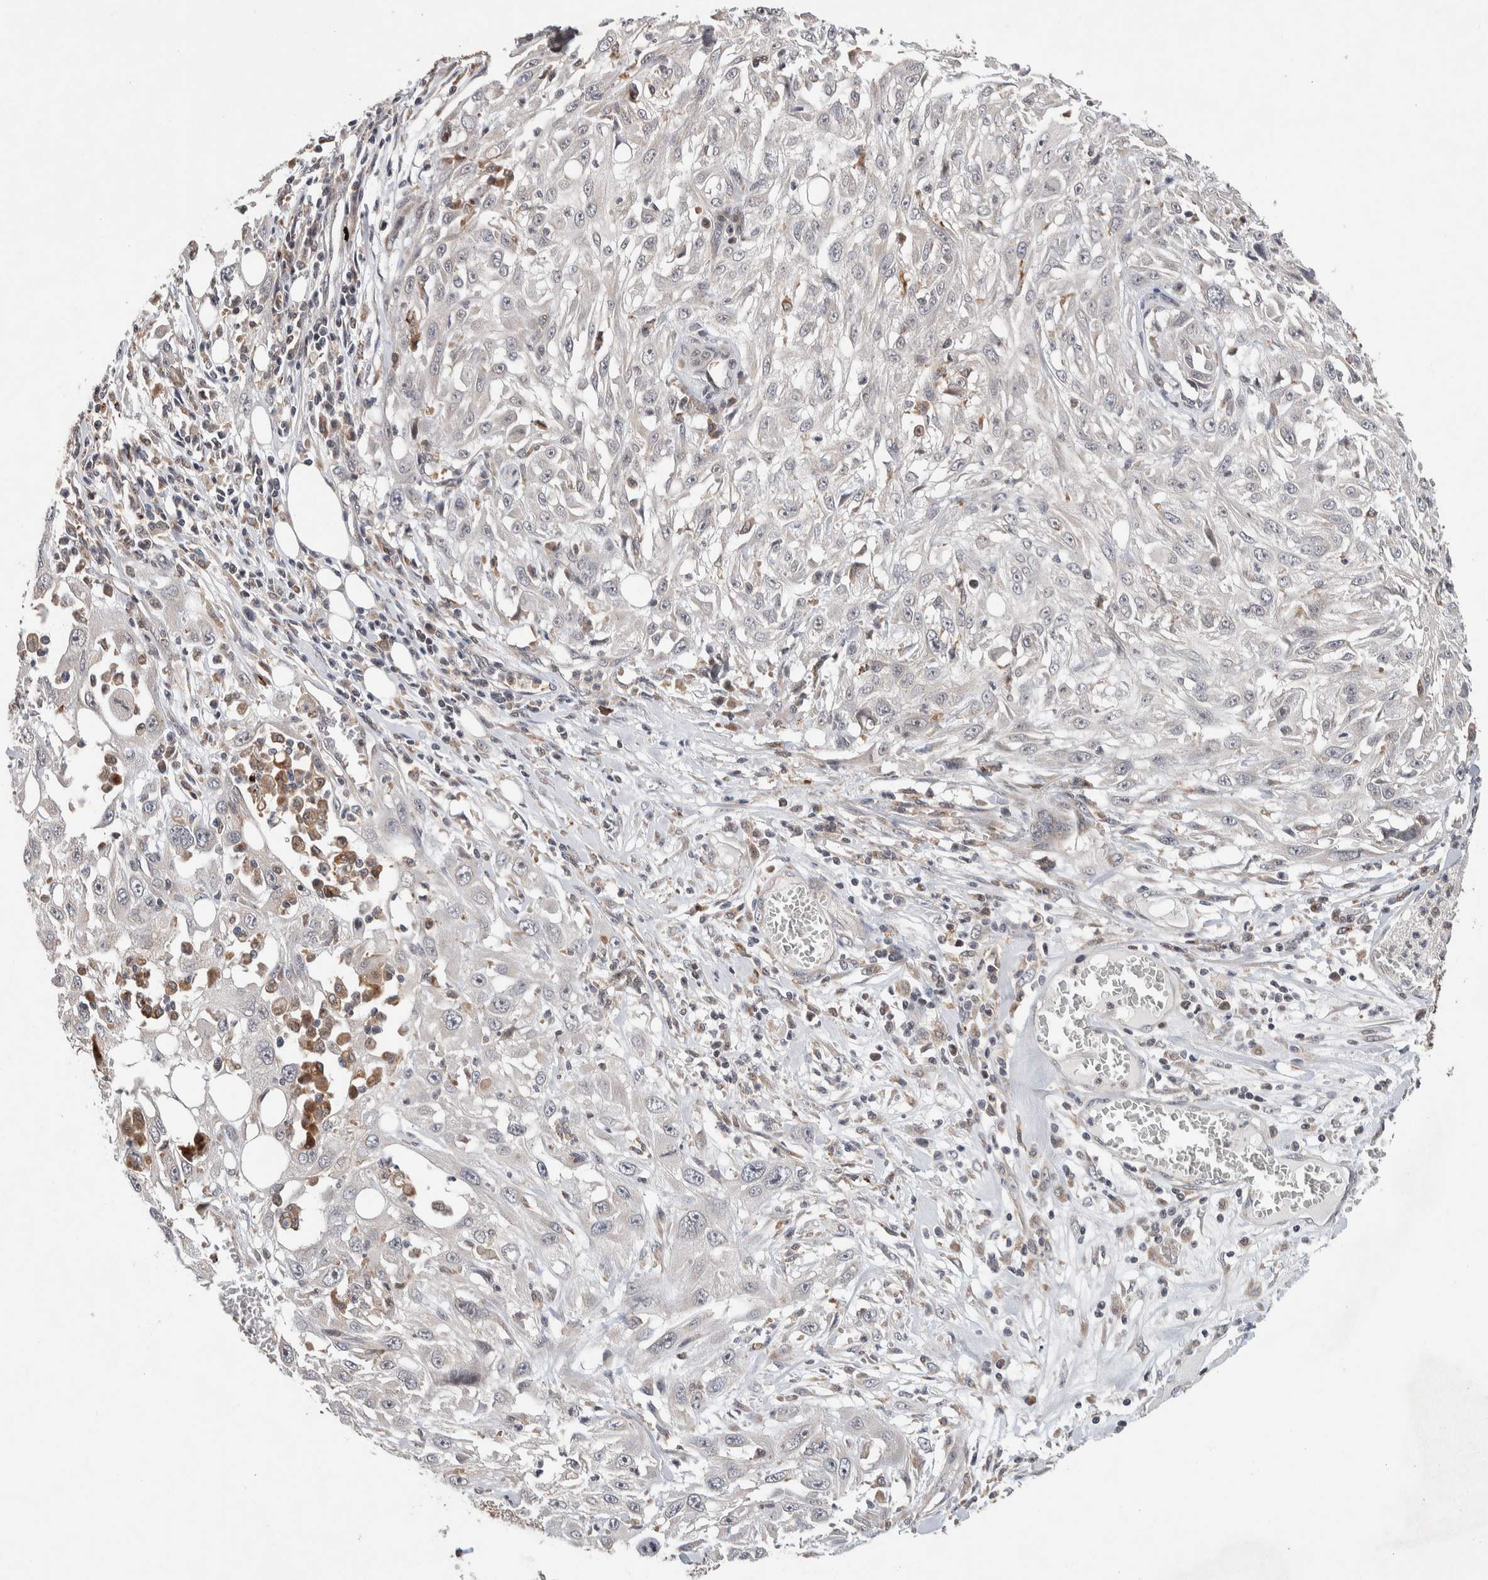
{"staining": {"intensity": "negative", "quantity": "none", "location": "none"}, "tissue": "skin cancer", "cell_type": "Tumor cells", "image_type": "cancer", "snomed": [{"axis": "morphology", "description": "Squamous cell carcinoma, NOS"}, {"axis": "topography", "description": "Skin"}], "caption": "Protein analysis of skin squamous cell carcinoma exhibits no significant positivity in tumor cells. Brightfield microscopy of IHC stained with DAB (brown) and hematoxylin (blue), captured at high magnification.", "gene": "KCNK1", "patient": {"sex": "male", "age": 75}}